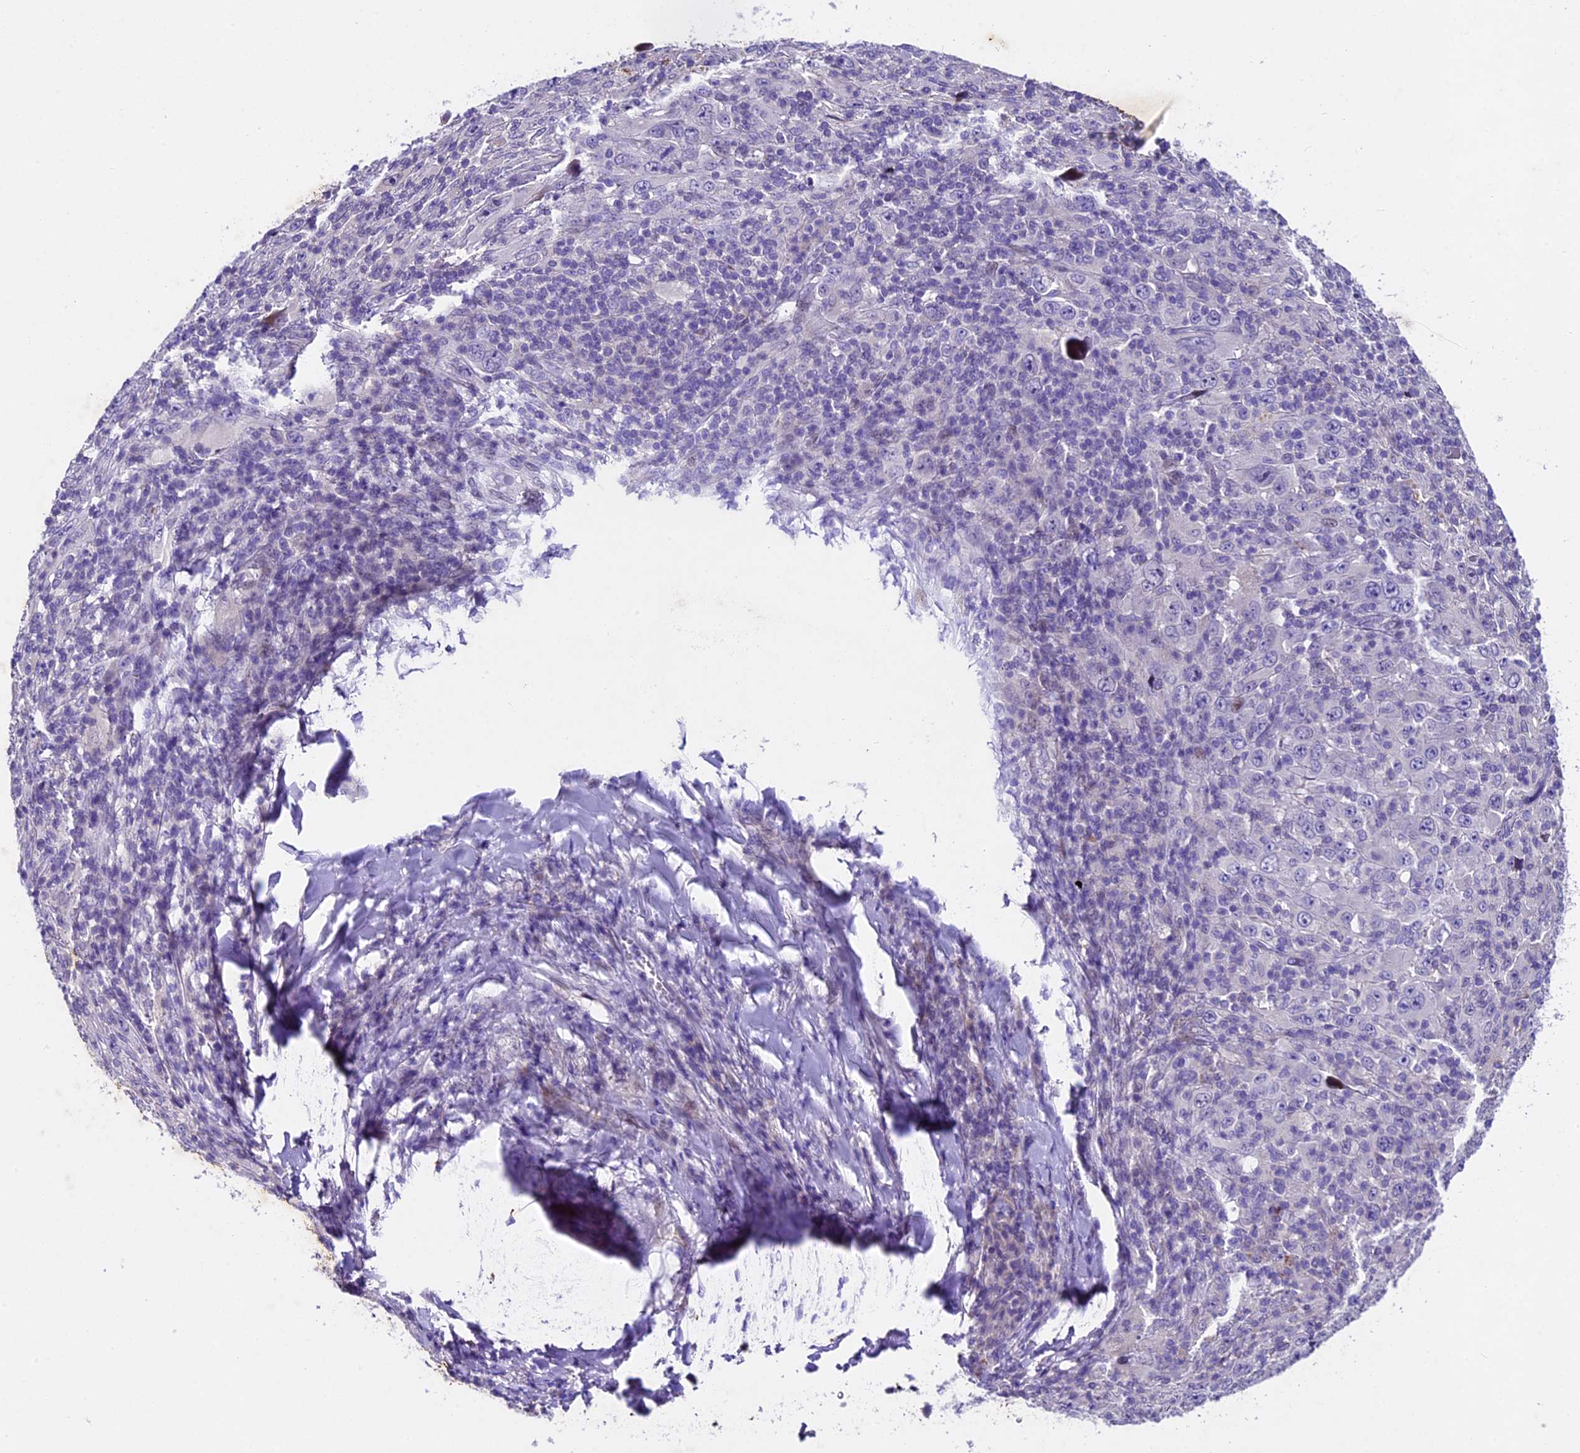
{"staining": {"intensity": "negative", "quantity": "none", "location": "none"}, "tissue": "melanoma", "cell_type": "Tumor cells", "image_type": "cancer", "snomed": [{"axis": "morphology", "description": "Malignant melanoma, Metastatic site"}, {"axis": "topography", "description": "Skin"}], "caption": "This is an IHC image of melanoma. There is no positivity in tumor cells.", "gene": "IFT140", "patient": {"sex": "female", "age": 56}}